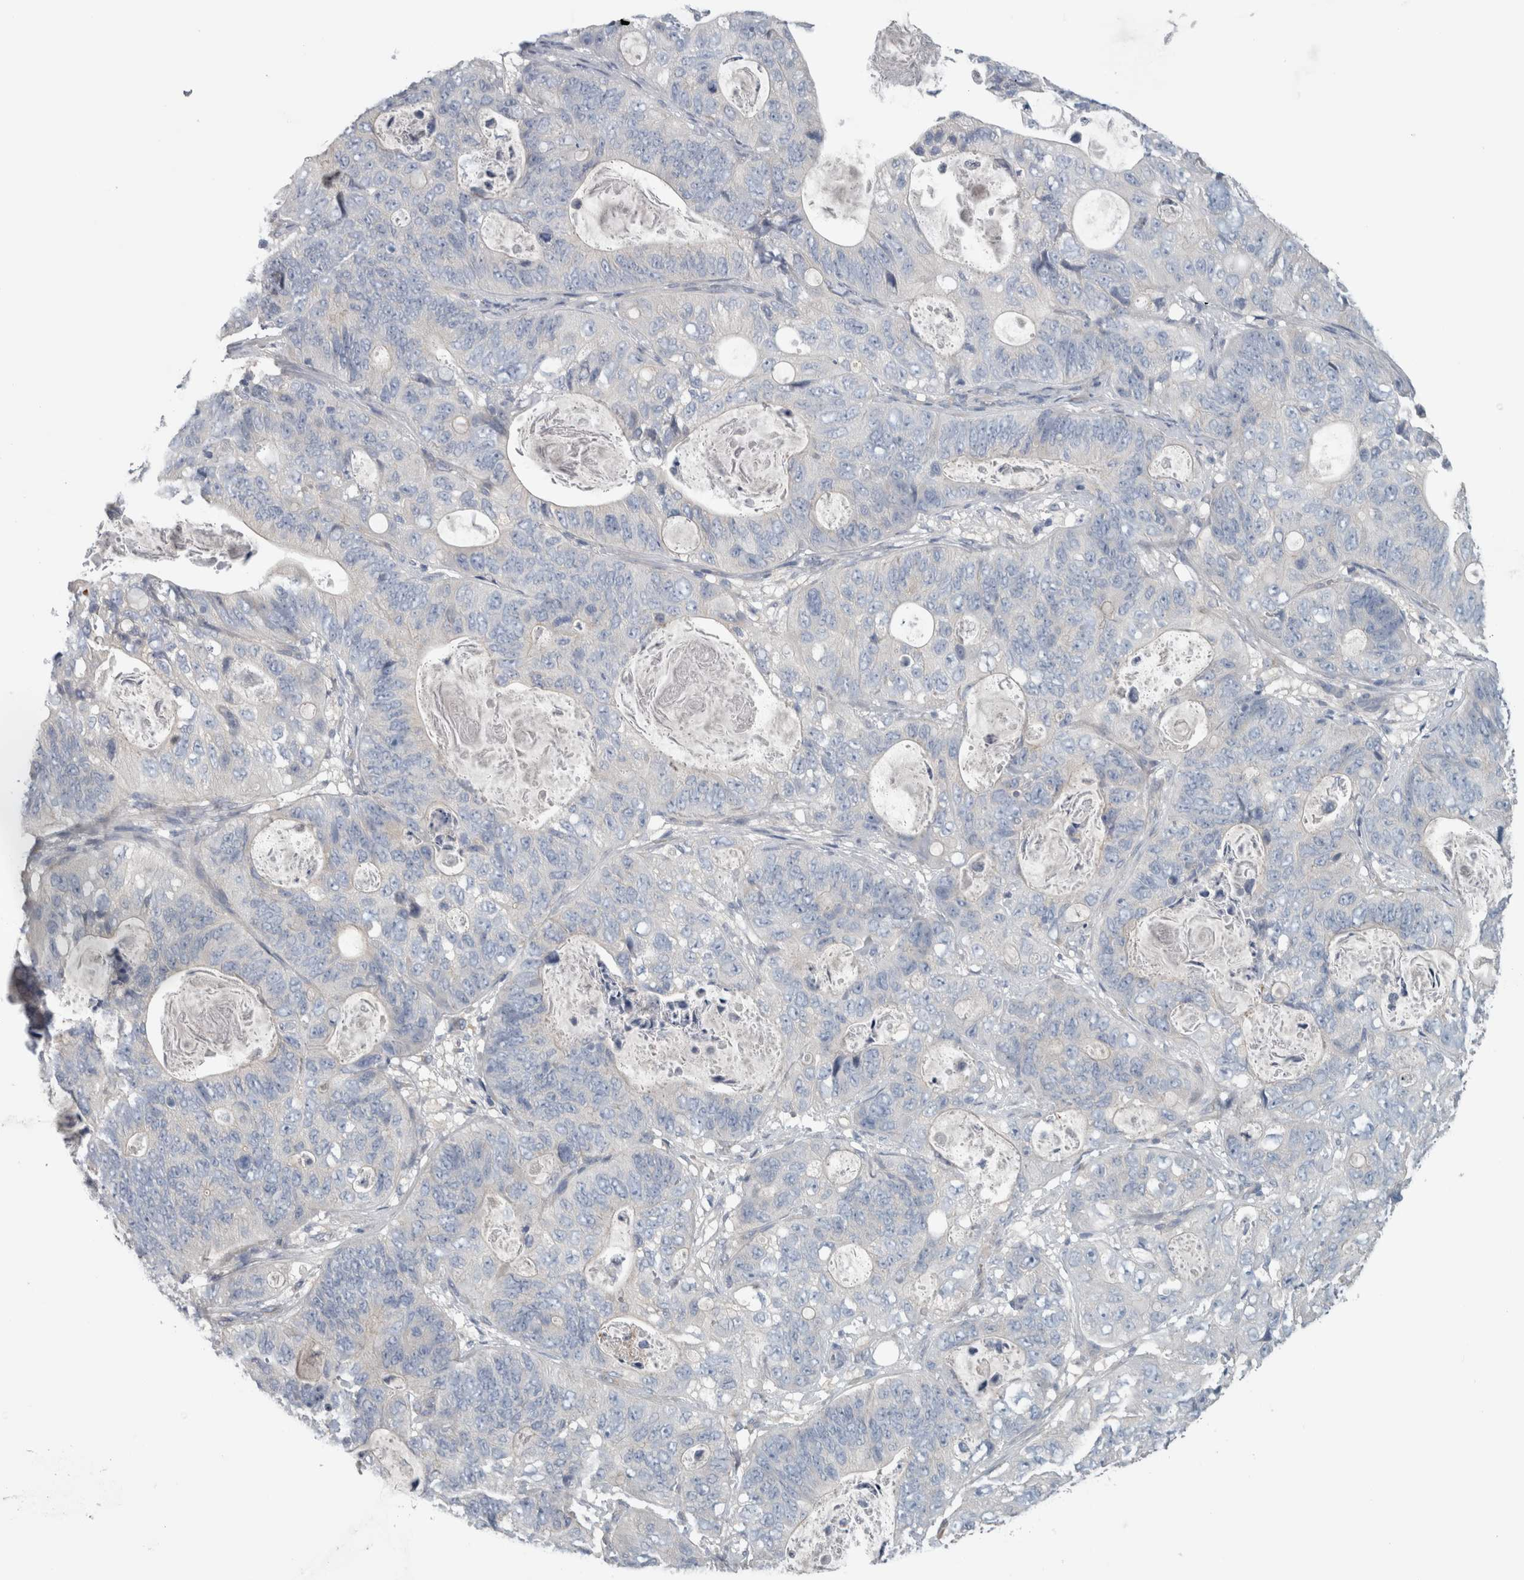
{"staining": {"intensity": "negative", "quantity": "none", "location": "none"}, "tissue": "stomach cancer", "cell_type": "Tumor cells", "image_type": "cancer", "snomed": [{"axis": "morphology", "description": "Normal tissue, NOS"}, {"axis": "morphology", "description": "Adenocarcinoma, NOS"}, {"axis": "topography", "description": "Stomach"}], "caption": "Human stomach adenocarcinoma stained for a protein using immunohistochemistry exhibits no expression in tumor cells.", "gene": "SH3GL2", "patient": {"sex": "female", "age": 89}}